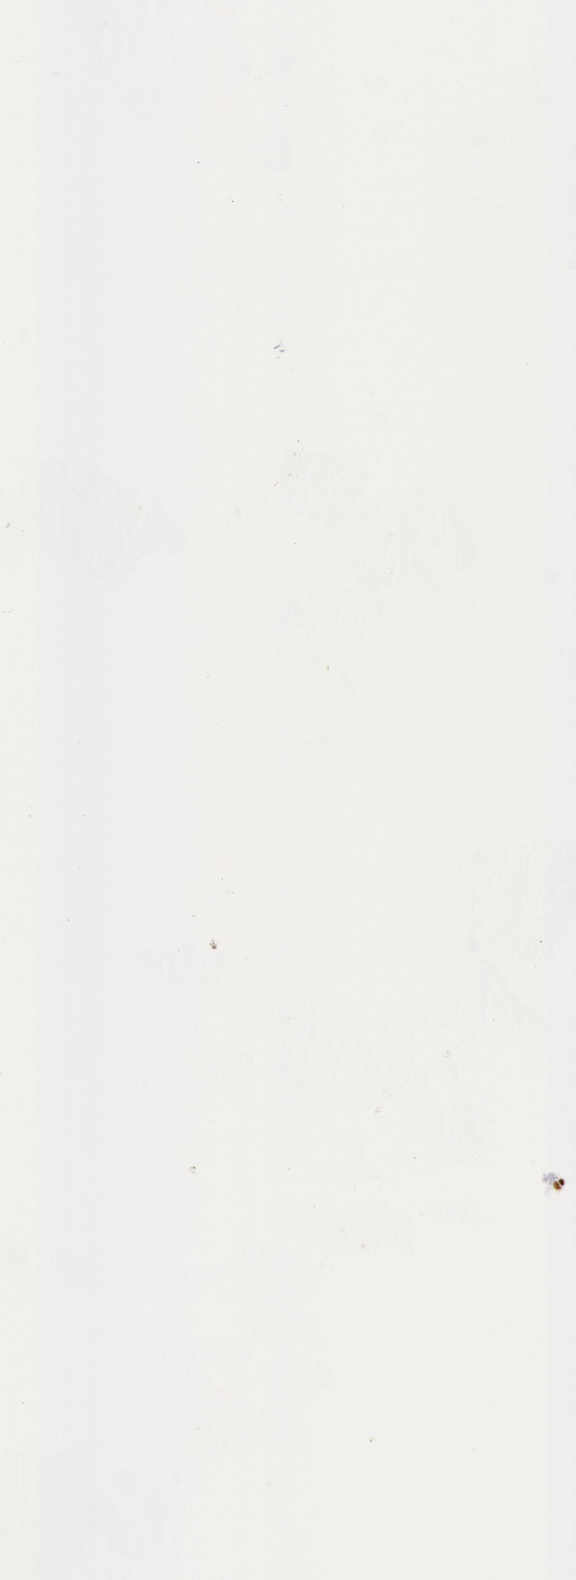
{"staining": {"intensity": "strong", "quantity": ">75%", "location": "nuclear"}, "tissue": "ovarian cancer", "cell_type": "Tumor cells", "image_type": "cancer", "snomed": [{"axis": "morphology", "description": "Carcinoma, endometroid"}, {"axis": "topography", "description": "Ovary"}], "caption": "Ovarian endometroid carcinoma was stained to show a protein in brown. There is high levels of strong nuclear staining in about >75% of tumor cells. (DAB (3,3'-diaminobenzidine) IHC, brown staining for protein, blue staining for nuclei).", "gene": "HNRNPH2", "patient": {"sex": "female", "age": 52}}